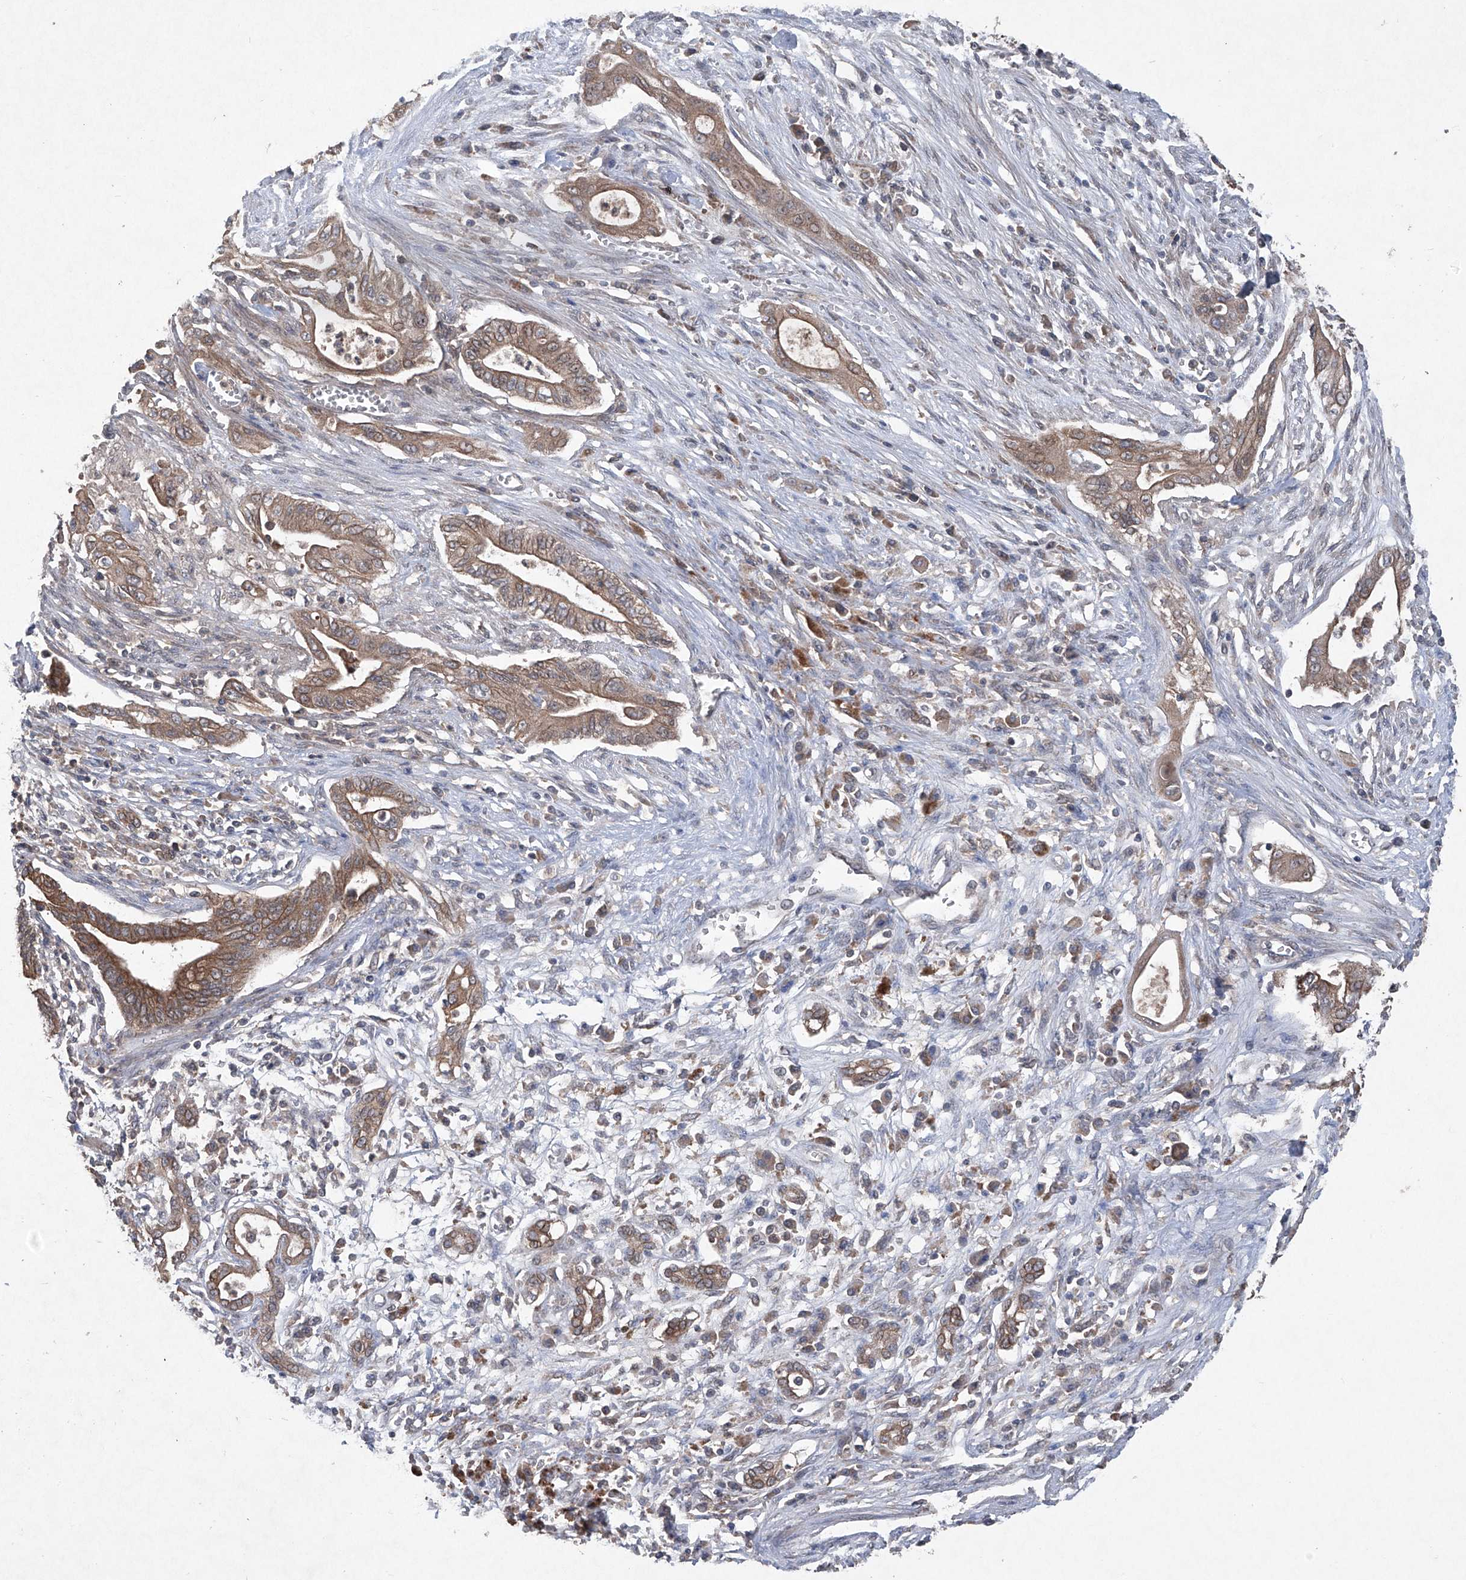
{"staining": {"intensity": "moderate", "quantity": ">75%", "location": "cytoplasmic/membranous"}, "tissue": "pancreatic cancer", "cell_type": "Tumor cells", "image_type": "cancer", "snomed": [{"axis": "morphology", "description": "Adenocarcinoma, NOS"}, {"axis": "topography", "description": "Pancreas"}], "caption": "This image displays pancreatic cancer (adenocarcinoma) stained with immunohistochemistry (IHC) to label a protein in brown. The cytoplasmic/membranous of tumor cells show moderate positivity for the protein. Nuclei are counter-stained blue.", "gene": "SUMF2", "patient": {"sex": "male", "age": 58}}